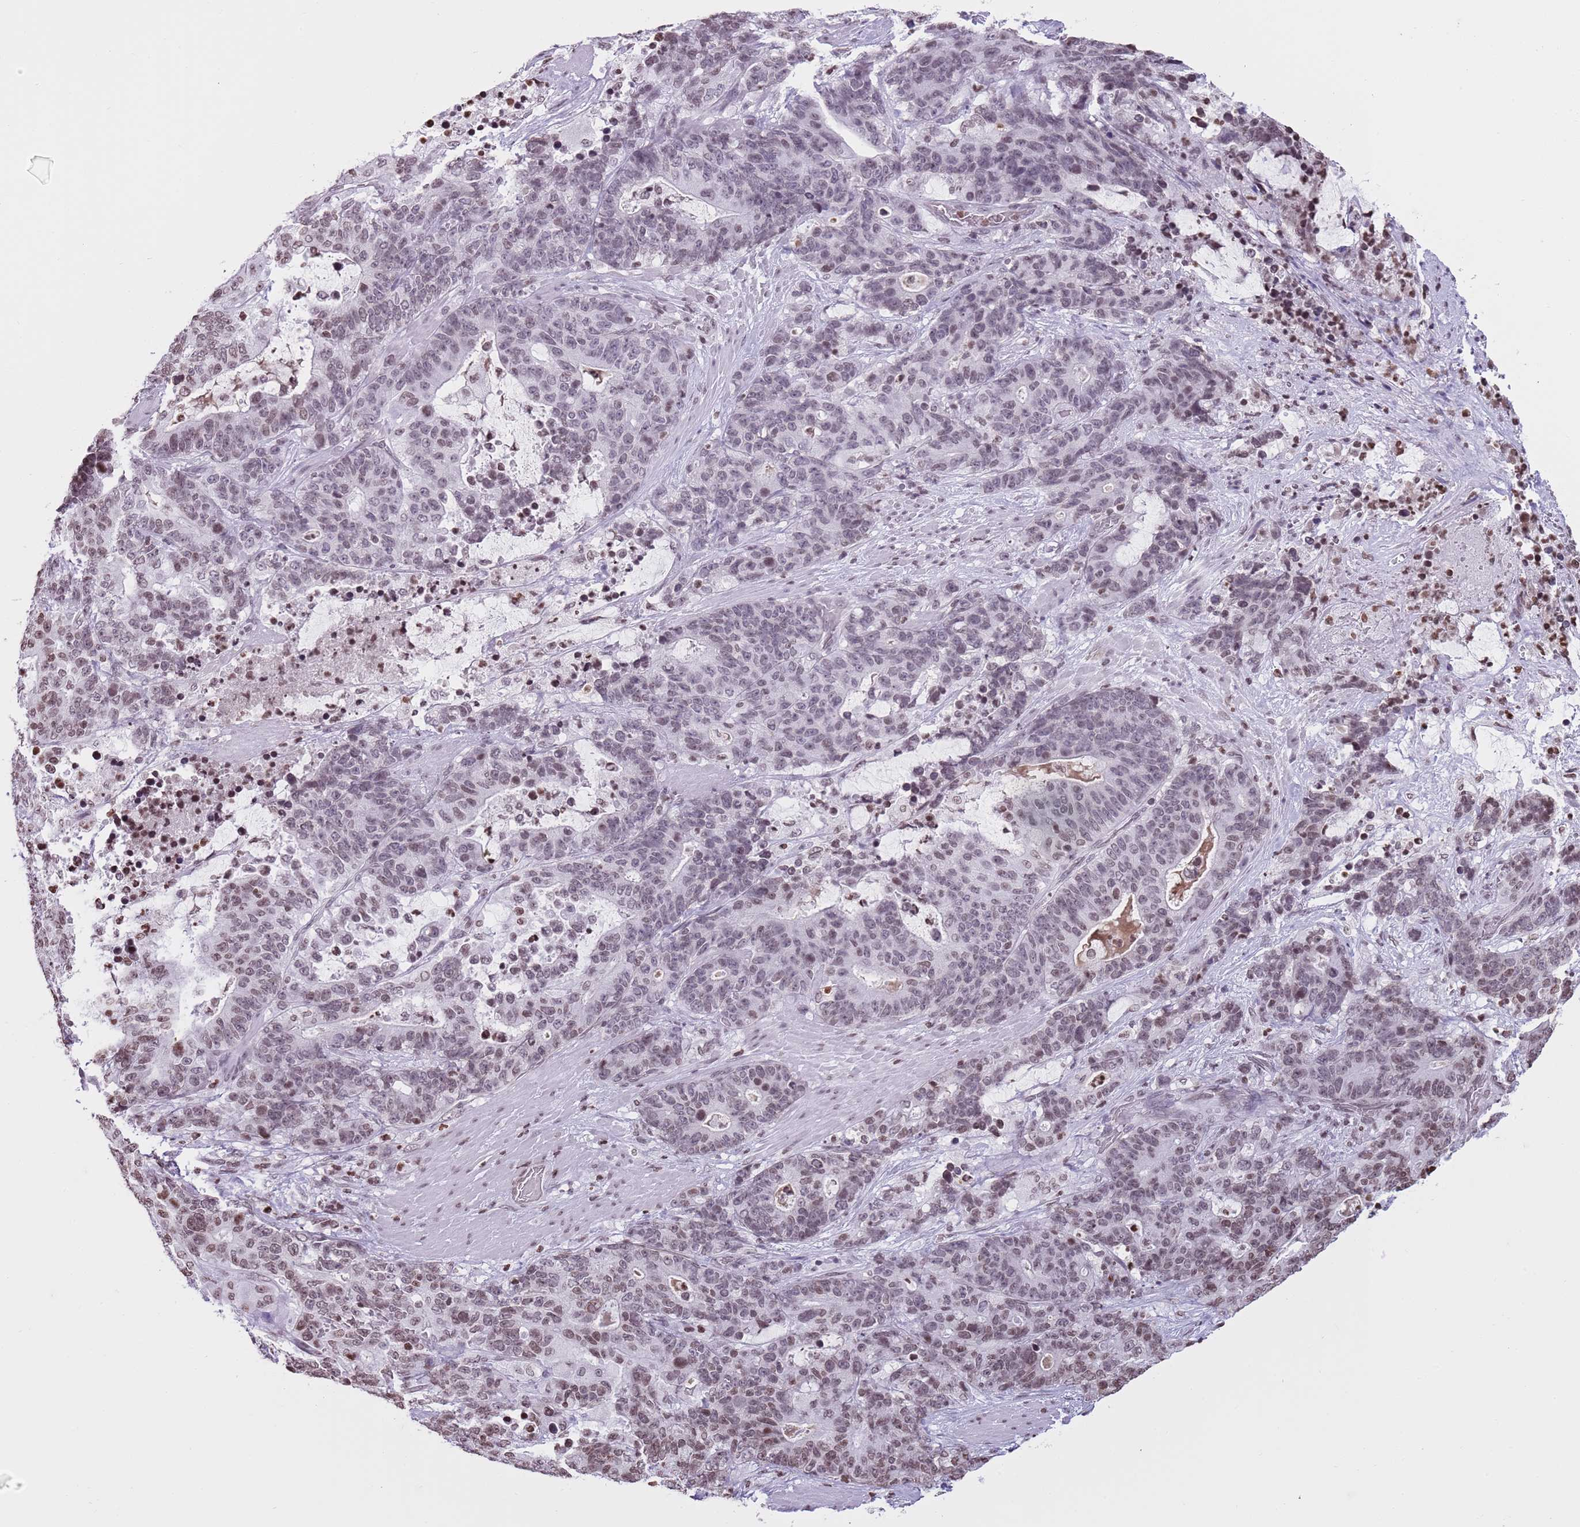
{"staining": {"intensity": "moderate", "quantity": "<25%", "location": "nuclear"}, "tissue": "stomach cancer", "cell_type": "Tumor cells", "image_type": "cancer", "snomed": [{"axis": "morphology", "description": "Adenocarcinoma, NOS"}, {"axis": "topography", "description": "Stomach"}], "caption": "Stomach cancer (adenocarcinoma) stained with DAB (3,3'-diaminobenzidine) immunohistochemistry (IHC) demonstrates low levels of moderate nuclear positivity in about <25% of tumor cells.", "gene": "KPNA3", "patient": {"sex": "female", "age": 76}}